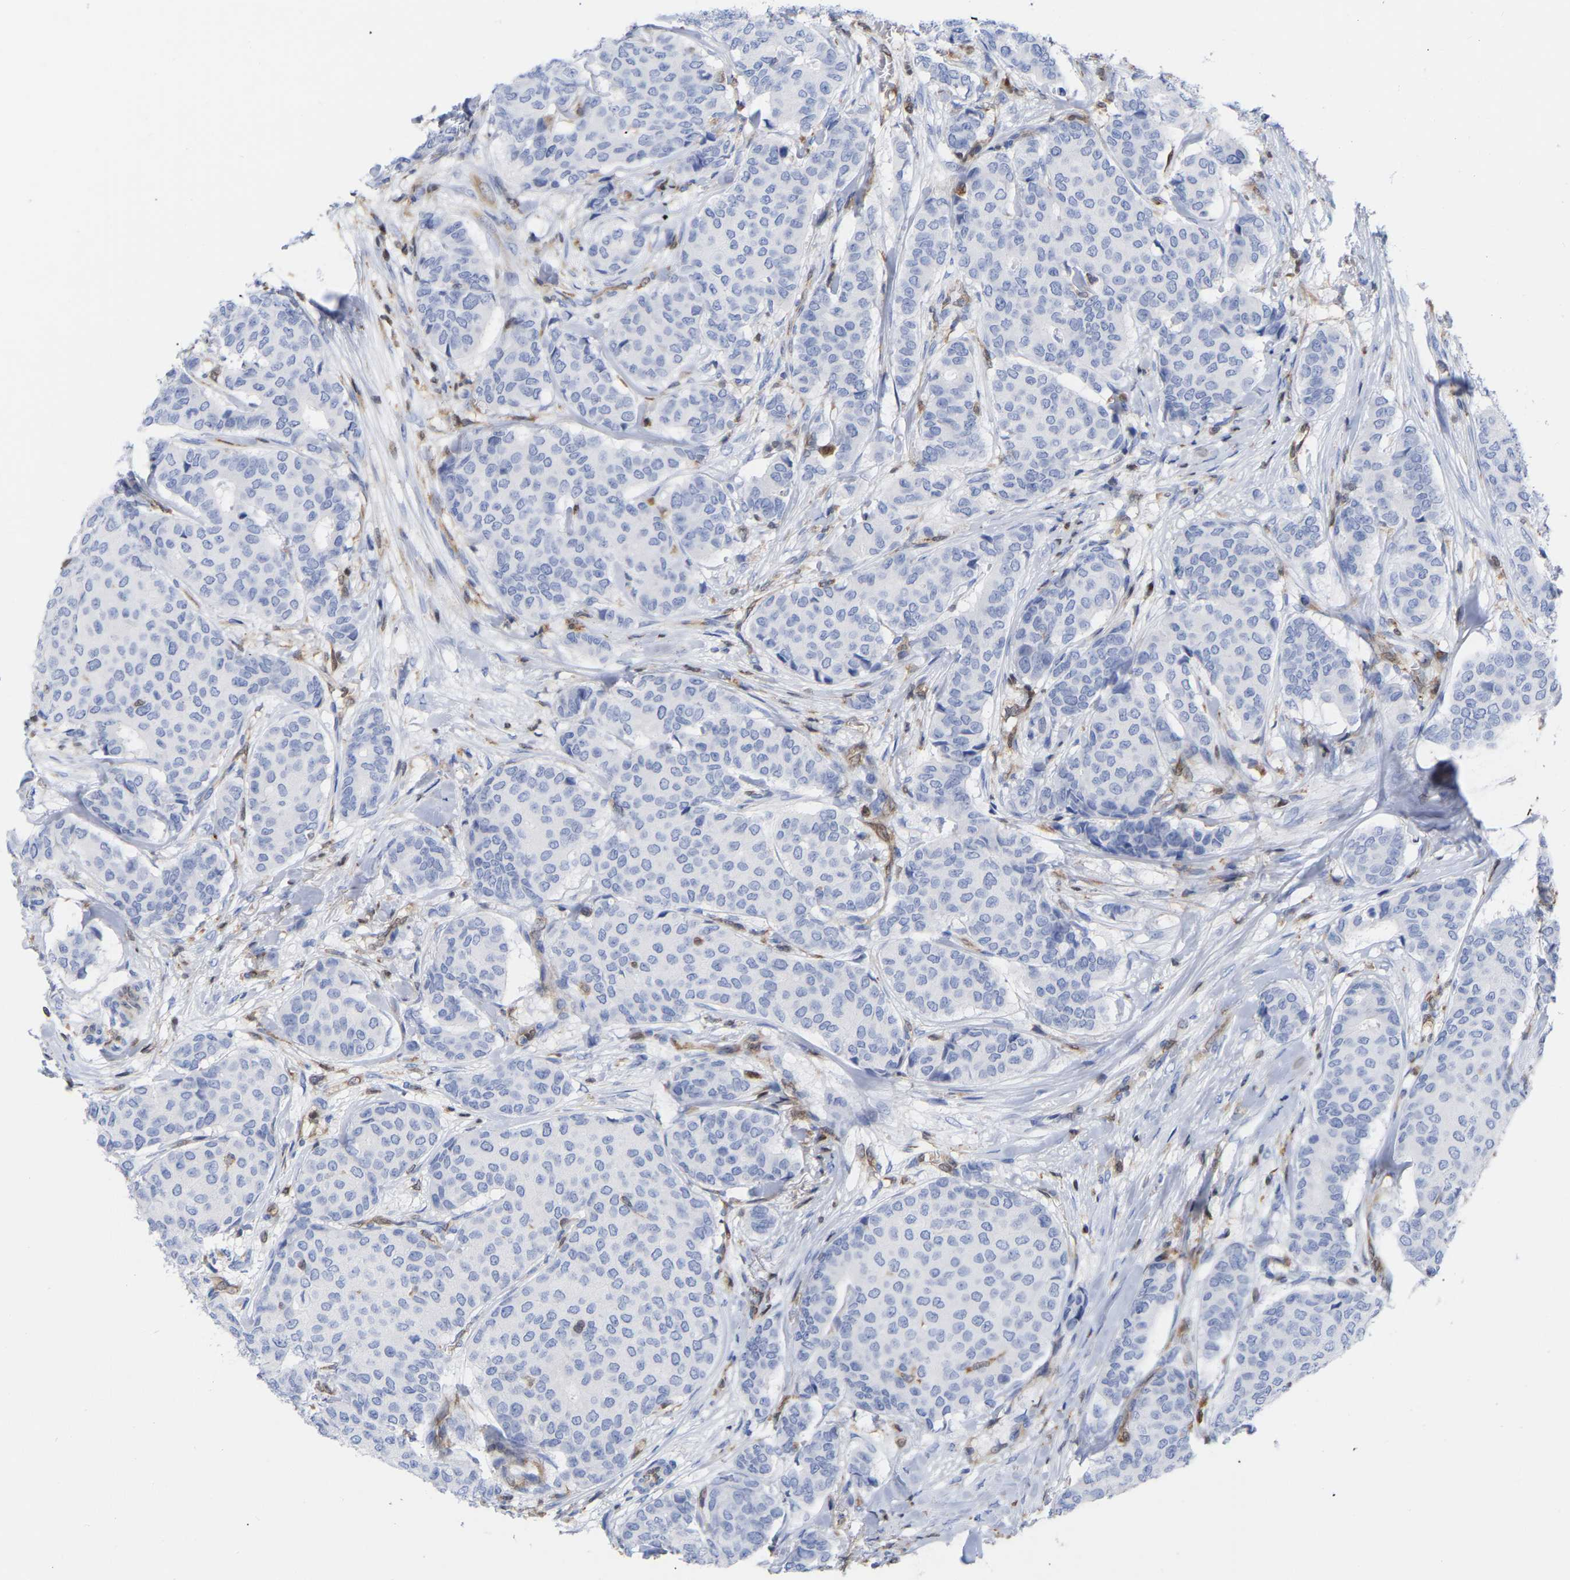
{"staining": {"intensity": "negative", "quantity": "none", "location": "none"}, "tissue": "breast cancer", "cell_type": "Tumor cells", "image_type": "cancer", "snomed": [{"axis": "morphology", "description": "Duct carcinoma"}, {"axis": "topography", "description": "Breast"}], "caption": "High magnification brightfield microscopy of invasive ductal carcinoma (breast) stained with DAB (brown) and counterstained with hematoxylin (blue): tumor cells show no significant staining. (DAB (3,3'-diaminobenzidine) IHC visualized using brightfield microscopy, high magnification).", "gene": "GIMAP4", "patient": {"sex": "female", "age": 75}}